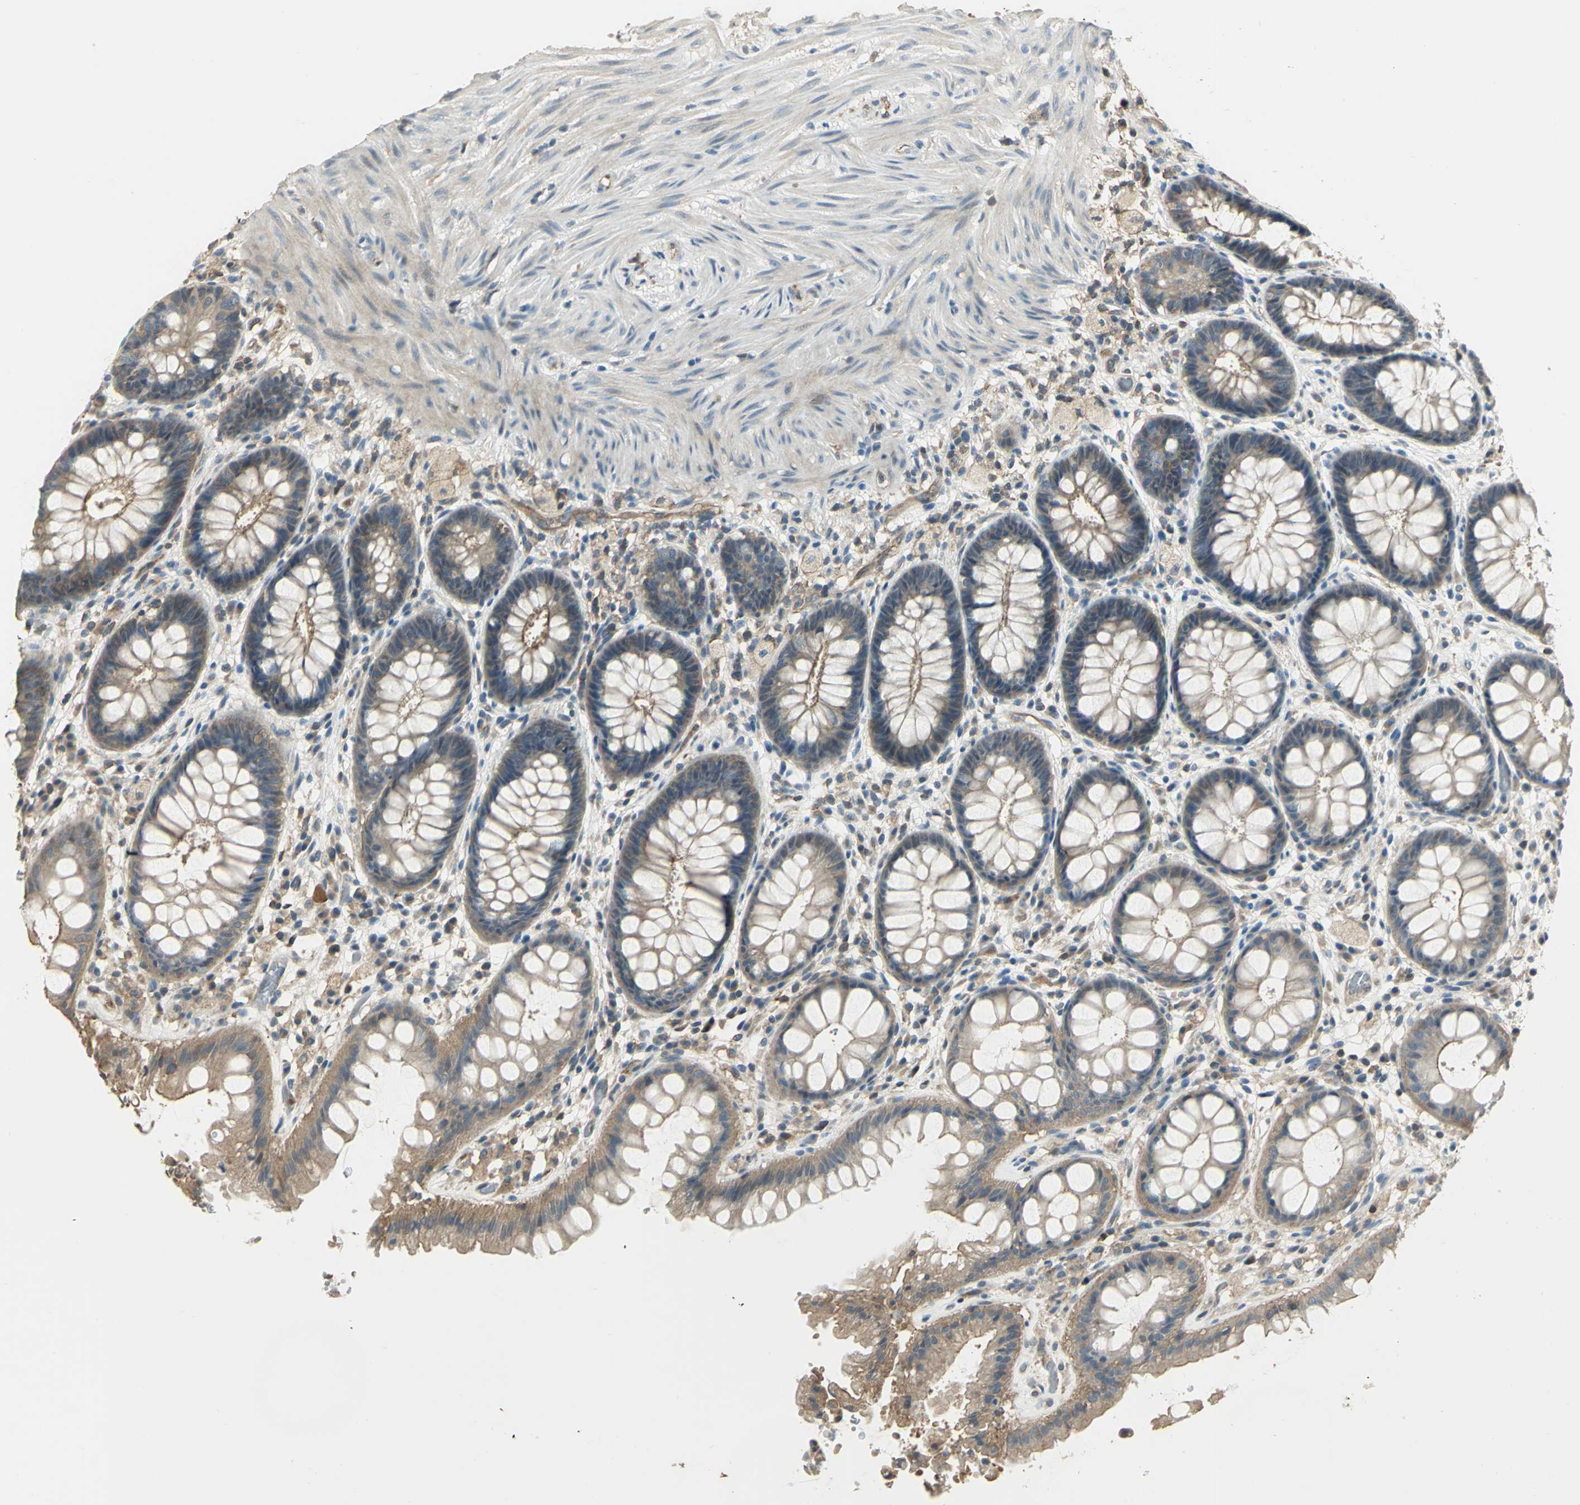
{"staining": {"intensity": "moderate", "quantity": ">75%", "location": "cytoplasmic/membranous"}, "tissue": "rectum", "cell_type": "Glandular cells", "image_type": "normal", "snomed": [{"axis": "morphology", "description": "Normal tissue, NOS"}, {"axis": "topography", "description": "Rectum"}], "caption": "Immunohistochemical staining of normal rectum reveals moderate cytoplasmic/membranous protein staining in approximately >75% of glandular cells. (brown staining indicates protein expression, while blue staining denotes nuclei).", "gene": "RAPGEF1", "patient": {"sex": "female", "age": 46}}